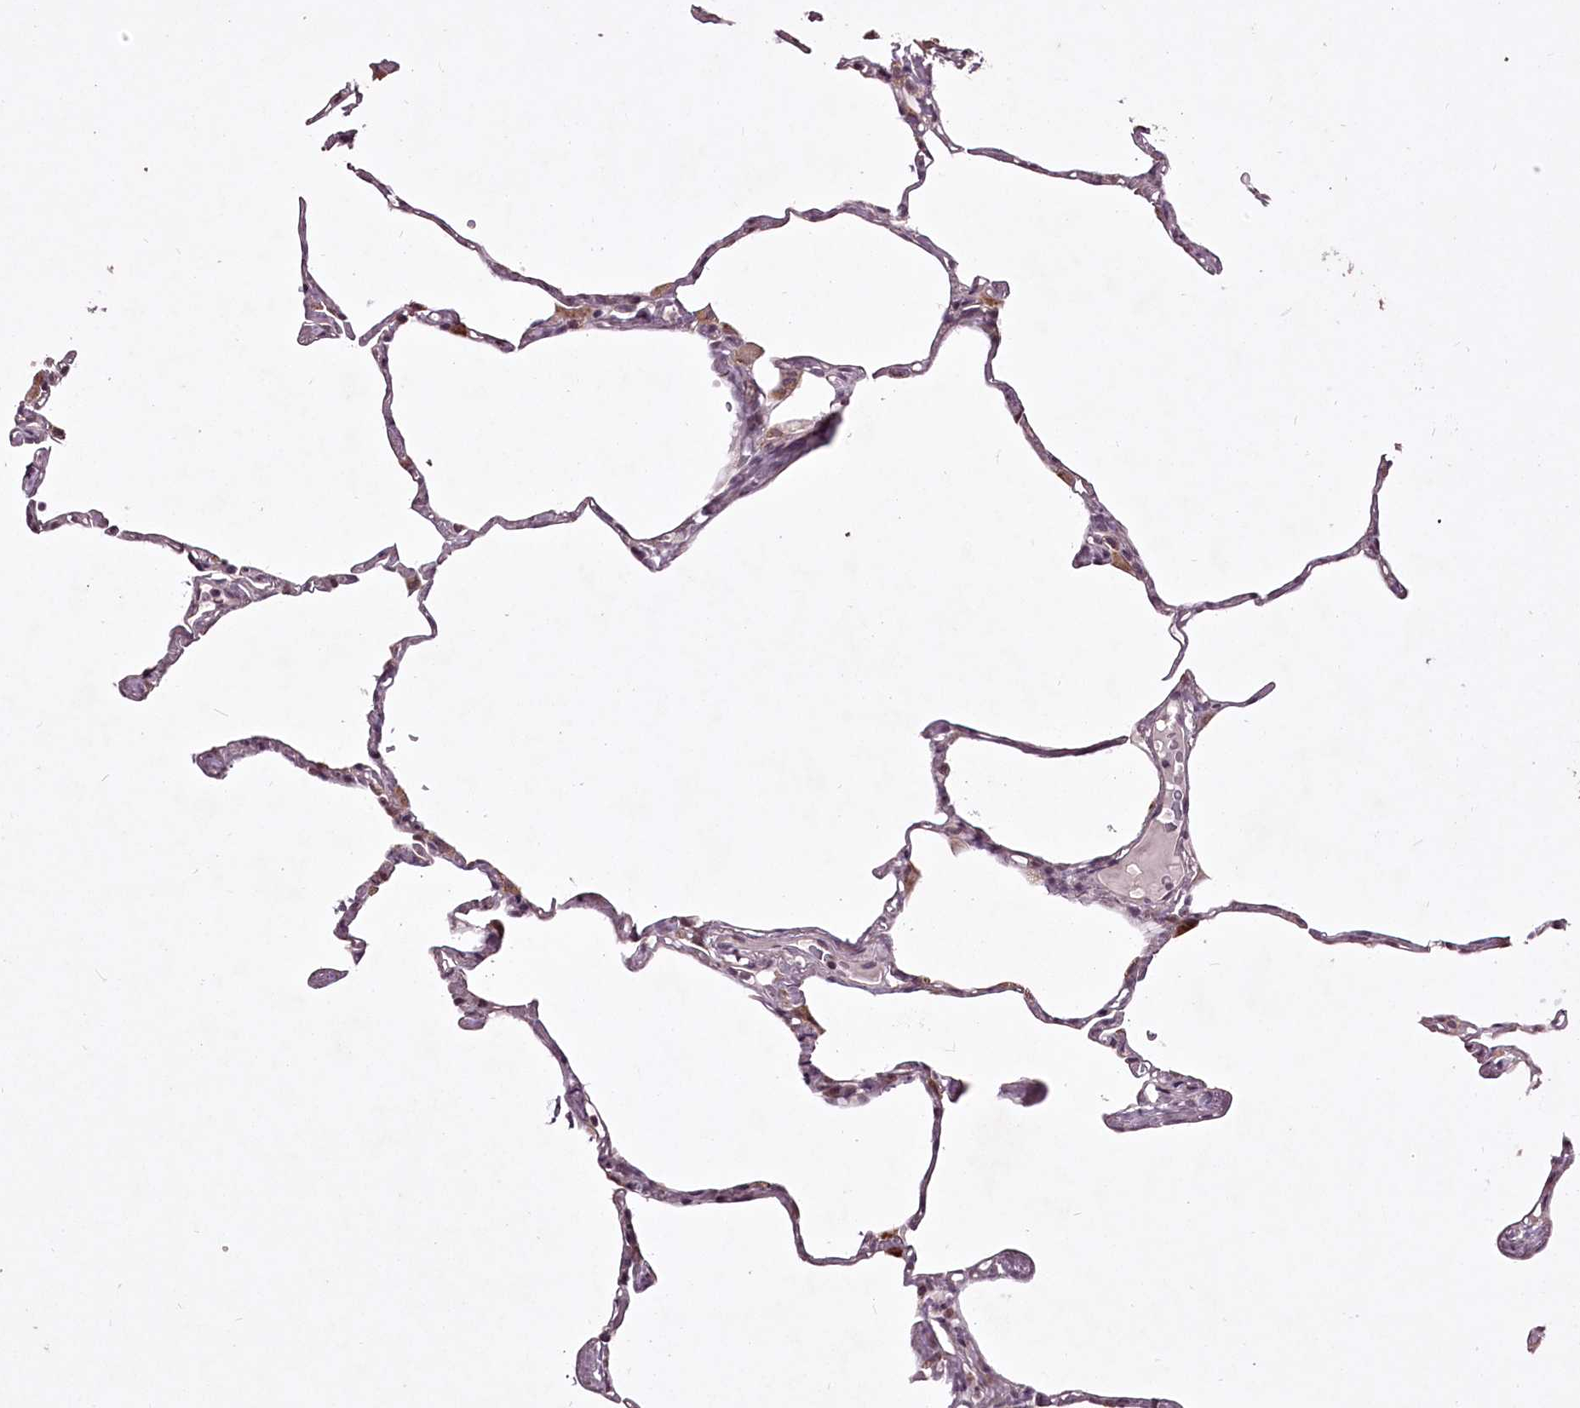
{"staining": {"intensity": "weak", "quantity": "<25%", "location": "cytoplasmic/membranous"}, "tissue": "lung", "cell_type": "Alveolar cells", "image_type": "normal", "snomed": [{"axis": "morphology", "description": "Normal tissue, NOS"}, {"axis": "topography", "description": "Lung"}], "caption": "DAB immunohistochemical staining of benign human lung reveals no significant positivity in alveolar cells. (Stains: DAB (3,3'-diaminobenzidine) immunohistochemistry (IHC) with hematoxylin counter stain, Microscopy: brightfield microscopy at high magnification).", "gene": "ADRA1D", "patient": {"sex": "male", "age": 65}}